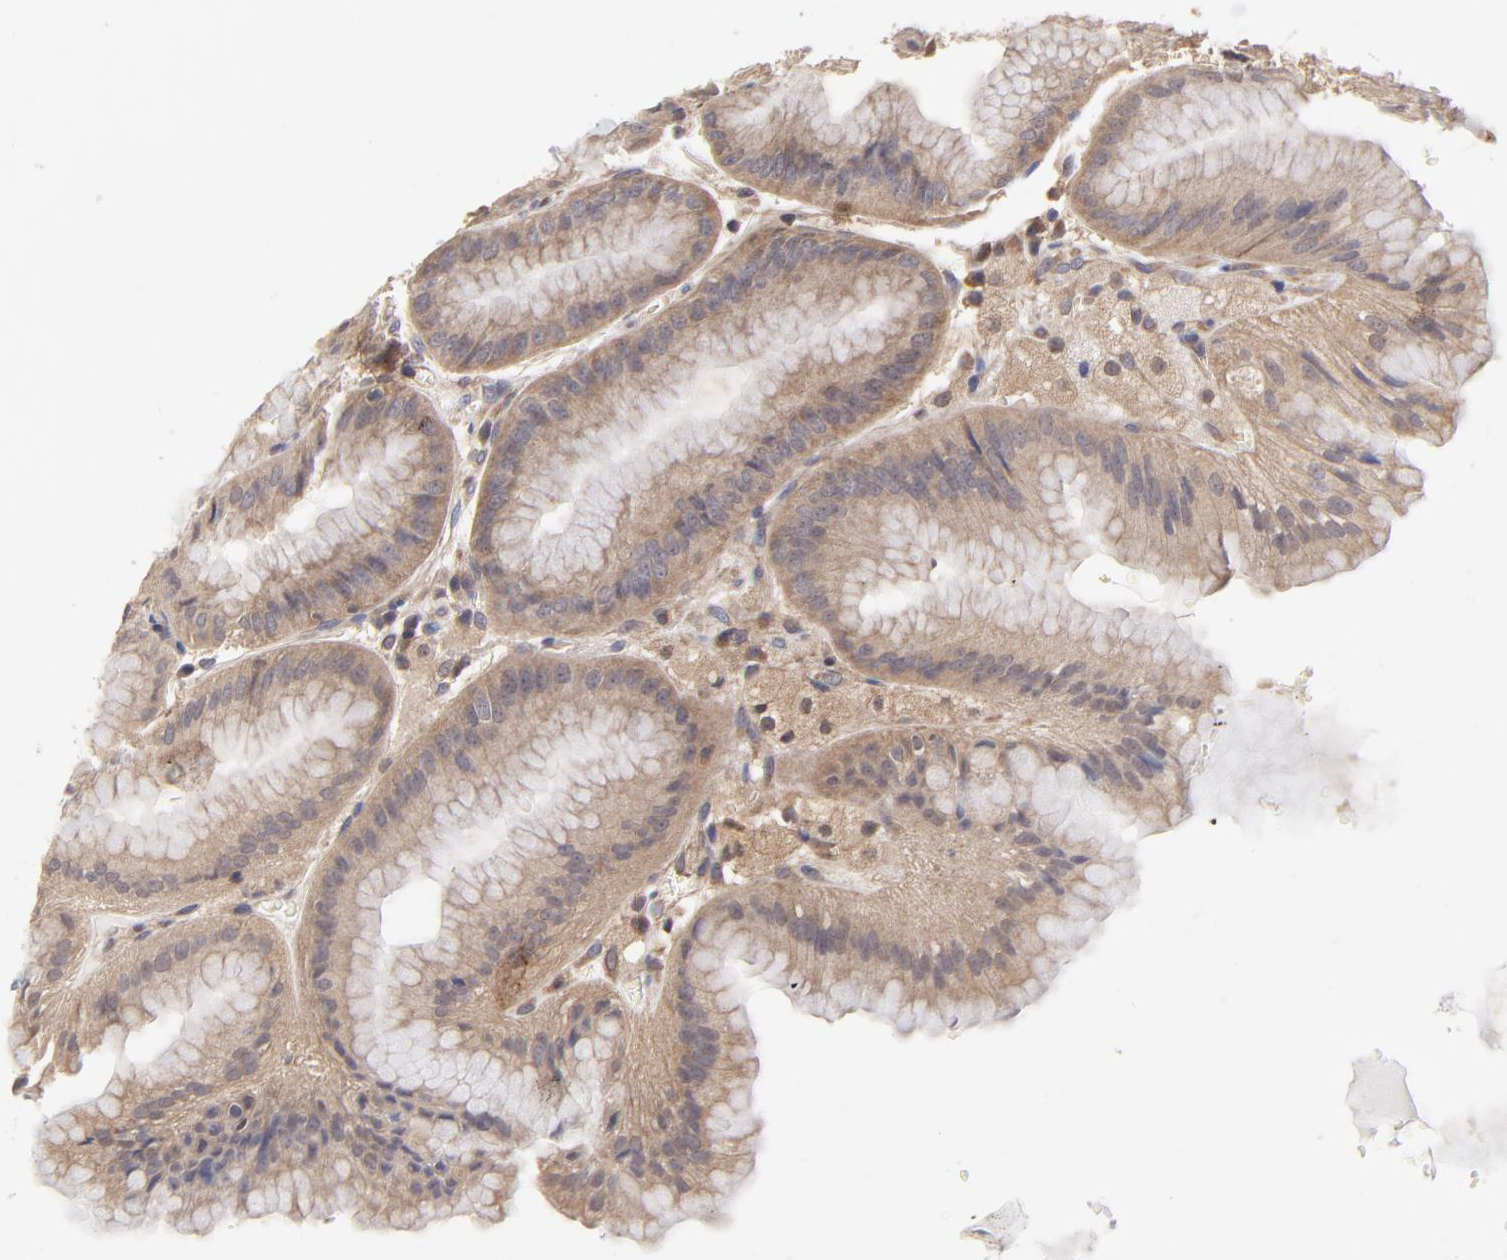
{"staining": {"intensity": "moderate", "quantity": ">75%", "location": "cytoplasmic/membranous"}, "tissue": "stomach", "cell_type": "Glandular cells", "image_type": "normal", "snomed": [{"axis": "morphology", "description": "Normal tissue, NOS"}, {"axis": "topography", "description": "Stomach, lower"}], "caption": "DAB immunohistochemical staining of unremarkable stomach displays moderate cytoplasmic/membranous protein expression in approximately >75% of glandular cells.", "gene": "PCMT1", "patient": {"sex": "male", "age": 71}}